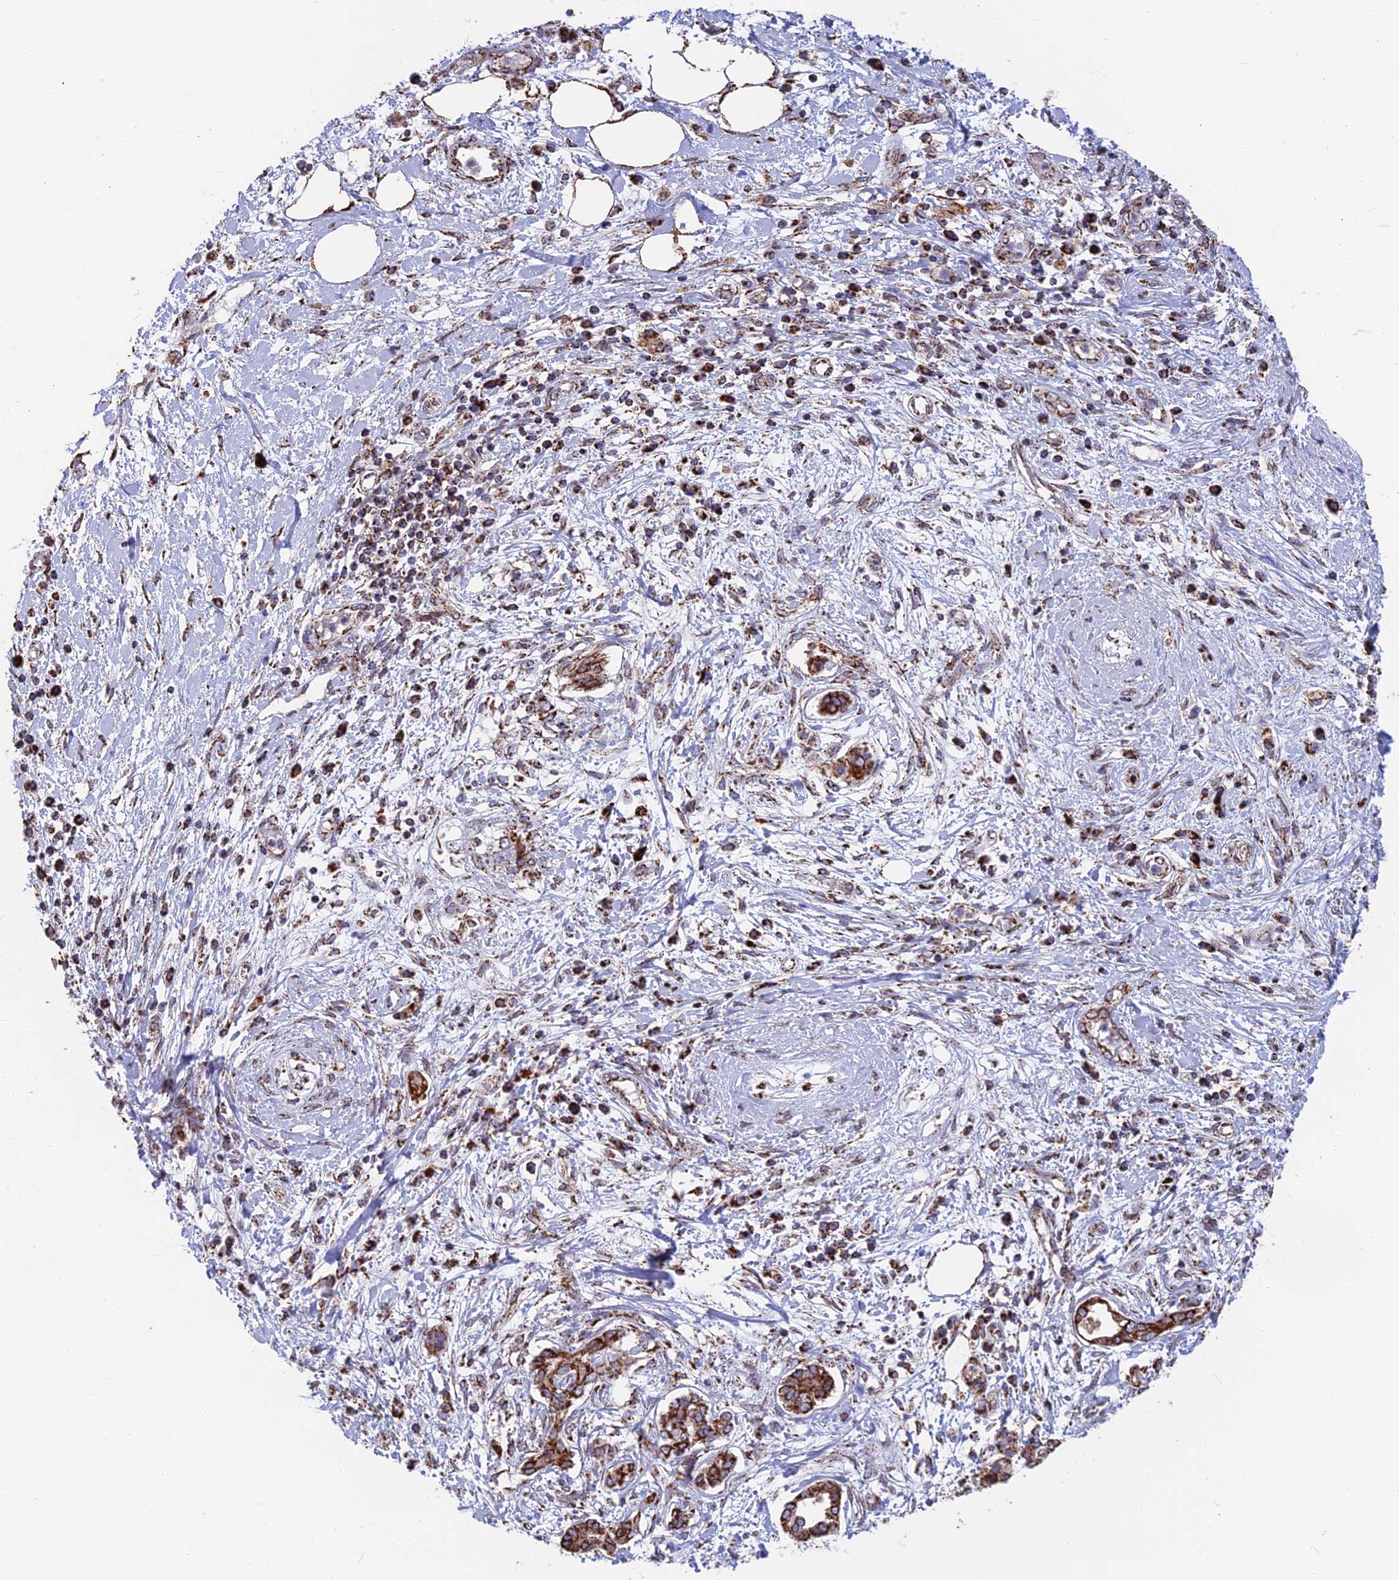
{"staining": {"intensity": "strong", "quantity": ">75%", "location": "cytoplasmic/membranous"}, "tissue": "pancreatic cancer", "cell_type": "Tumor cells", "image_type": "cancer", "snomed": [{"axis": "morphology", "description": "Adenocarcinoma, NOS"}, {"axis": "topography", "description": "Pancreas"}], "caption": "Approximately >75% of tumor cells in human adenocarcinoma (pancreatic) reveal strong cytoplasmic/membranous protein expression as visualized by brown immunohistochemical staining.", "gene": "CS", "patient": {"sex": "female", "age": 56}}